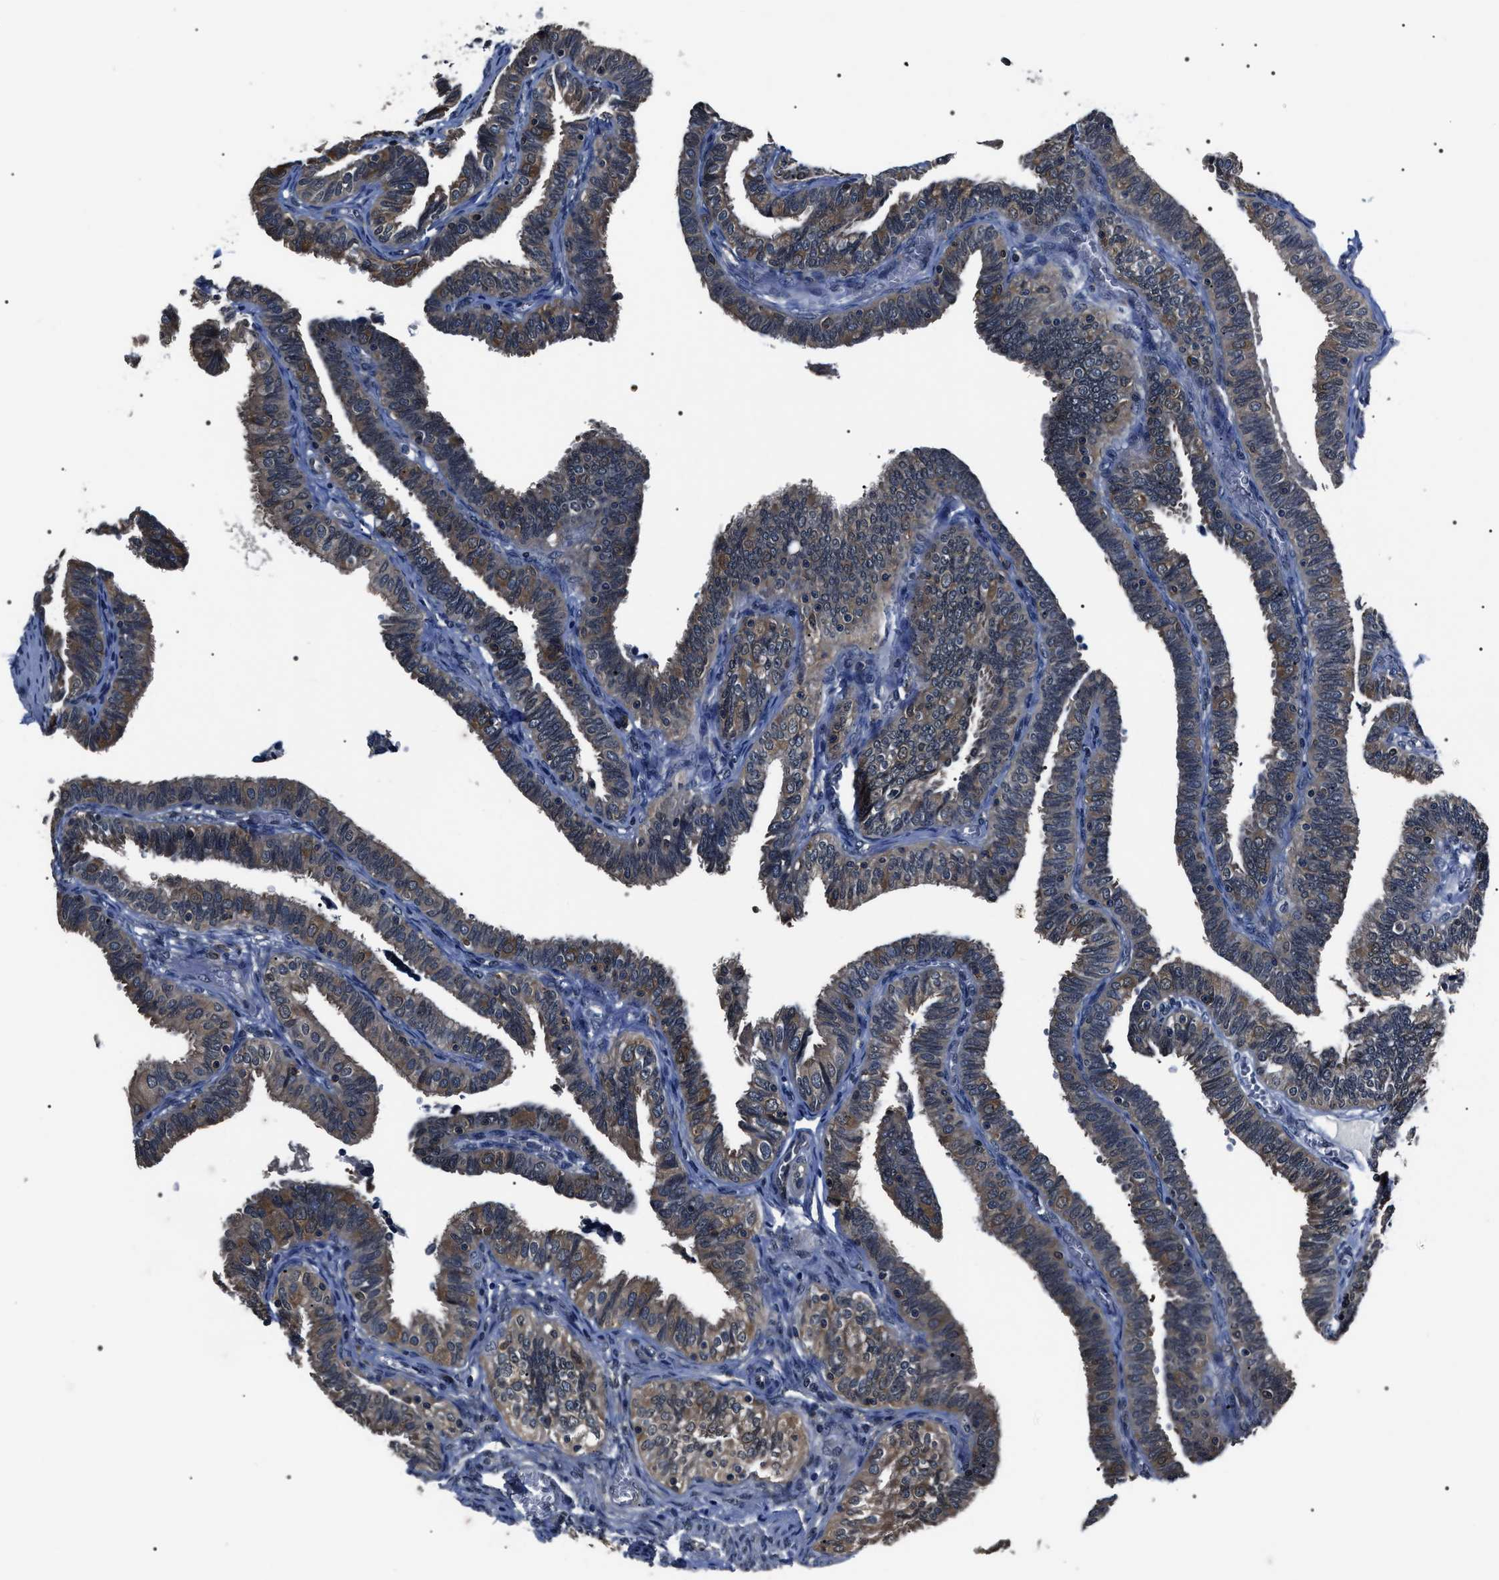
{"staining": {"intensity": "strong", "quantity": "<25%", "location": "cytoplasmic/membranous,nuclear"}, "tissue": "fallopian tube", "cell_type": "Glandular cells", "image_type": "normal", "snomed": [{"axis": "morphology", "description": "Normal tissue, NOS"}, {"axis": "topography", "description": "Fallopian tube"}], "caption": "Protein staining of benign fallopian tube demonstrates strong cytoplasmic/membranous,nuclear expression in about <25% of glandular cells.", "gene": "SIPA1", "patient": {"sex": "female", "age": 46}}